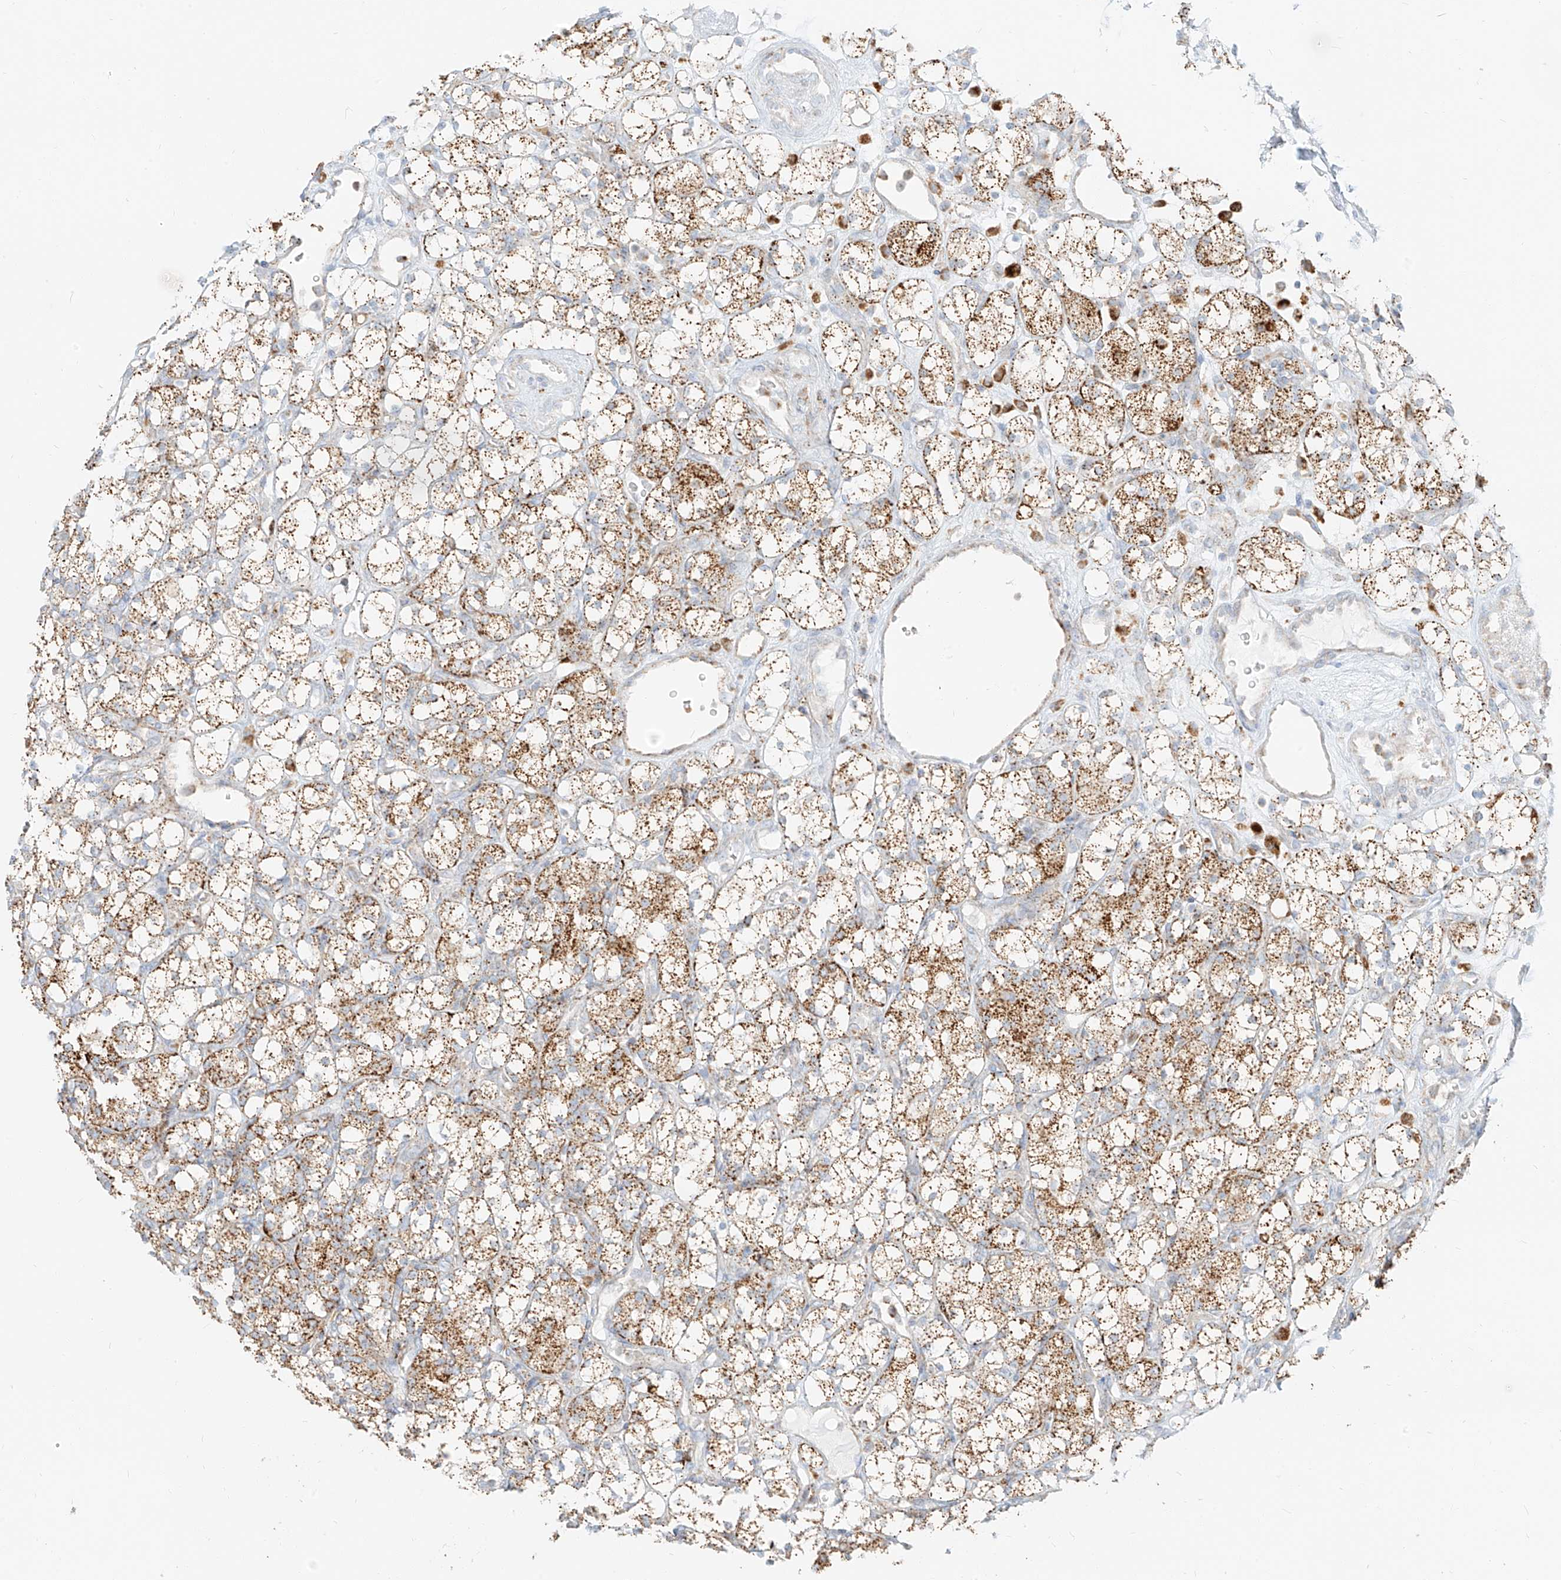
{"staining": {"intensity": "moderate", "quantity": ">75%", "location": "cytoplasmic/membranous"}, "tissue": "renal cancer", "cell_type": "Tumor cells", "image_type": "cancer", "snomed": [{"axis": "morphology", "description": "Adenocarcinoma, NOS"}, {"axis": "topography", "description": "Kidney"}], "caption": "A brown stain labels moderate cytoplasmic/membranous positivity of a protein in renal cancer (adenocarcinoma) tumor cells.", "gene": "SLC35F6", "patient": {"sex": "male", "age": 77}}